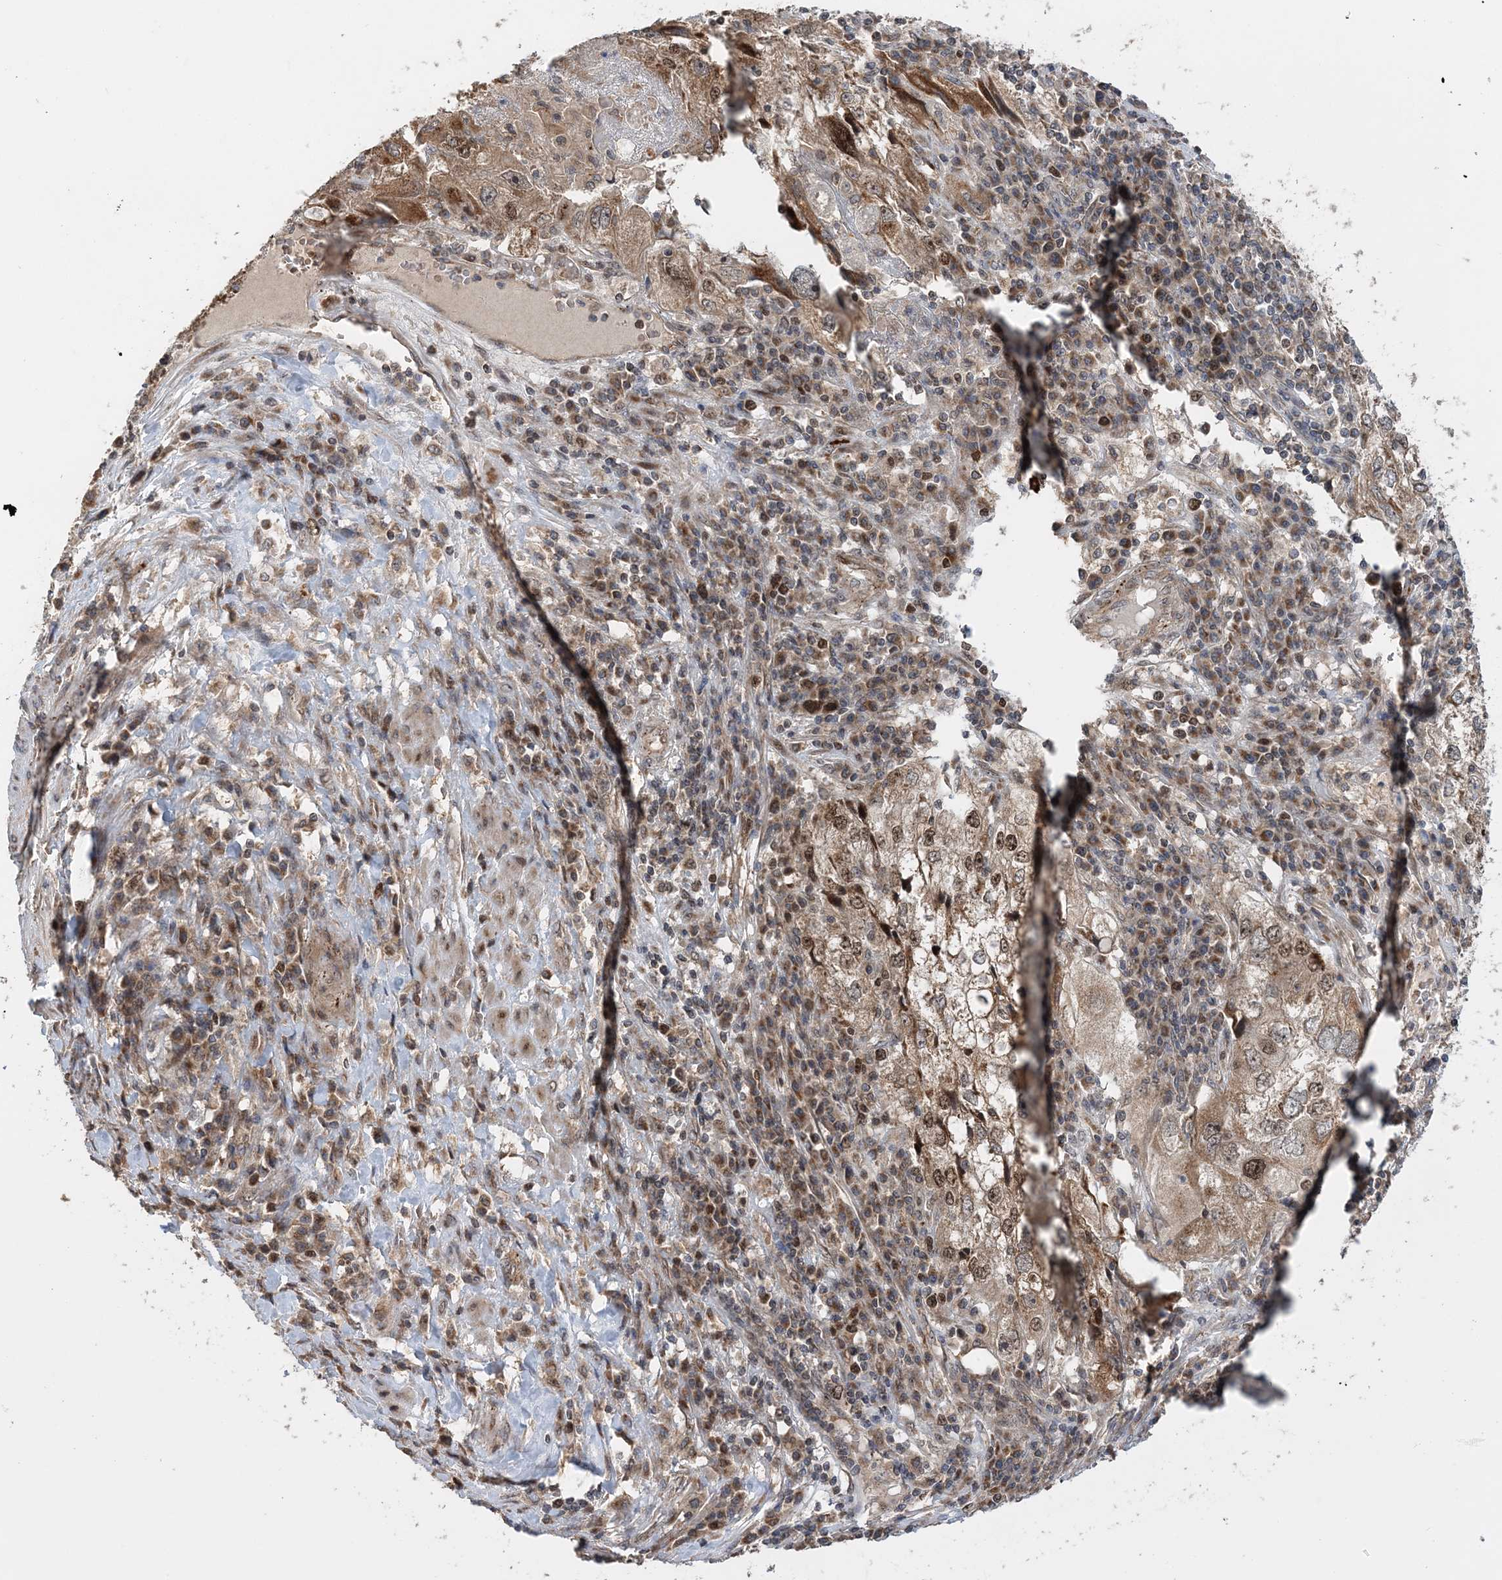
{"staining": {"intensity": "moderate", "quantity": ">75%", "location": "cytoplasmic/membranous,nuclear"}, "tissue": "endometrial cancer", "cell_type": "Tumor cells", "image_type": "cancer", "snomed": [{"axis": "morphology", "description": "Adenocarcinoma, NOS"}, {"axis": "topography", "description": "Endometrium"}], "caption": "Moderate cytoplasmic/membranous and nuclear positivity for a protein is appreciated in about >75% of tumor cells of endometrial cancer (adenocarcinoma) using immunohistochemistry.", "gene": "KIF4A", "patient": {"sex": "female", "age": 49}}